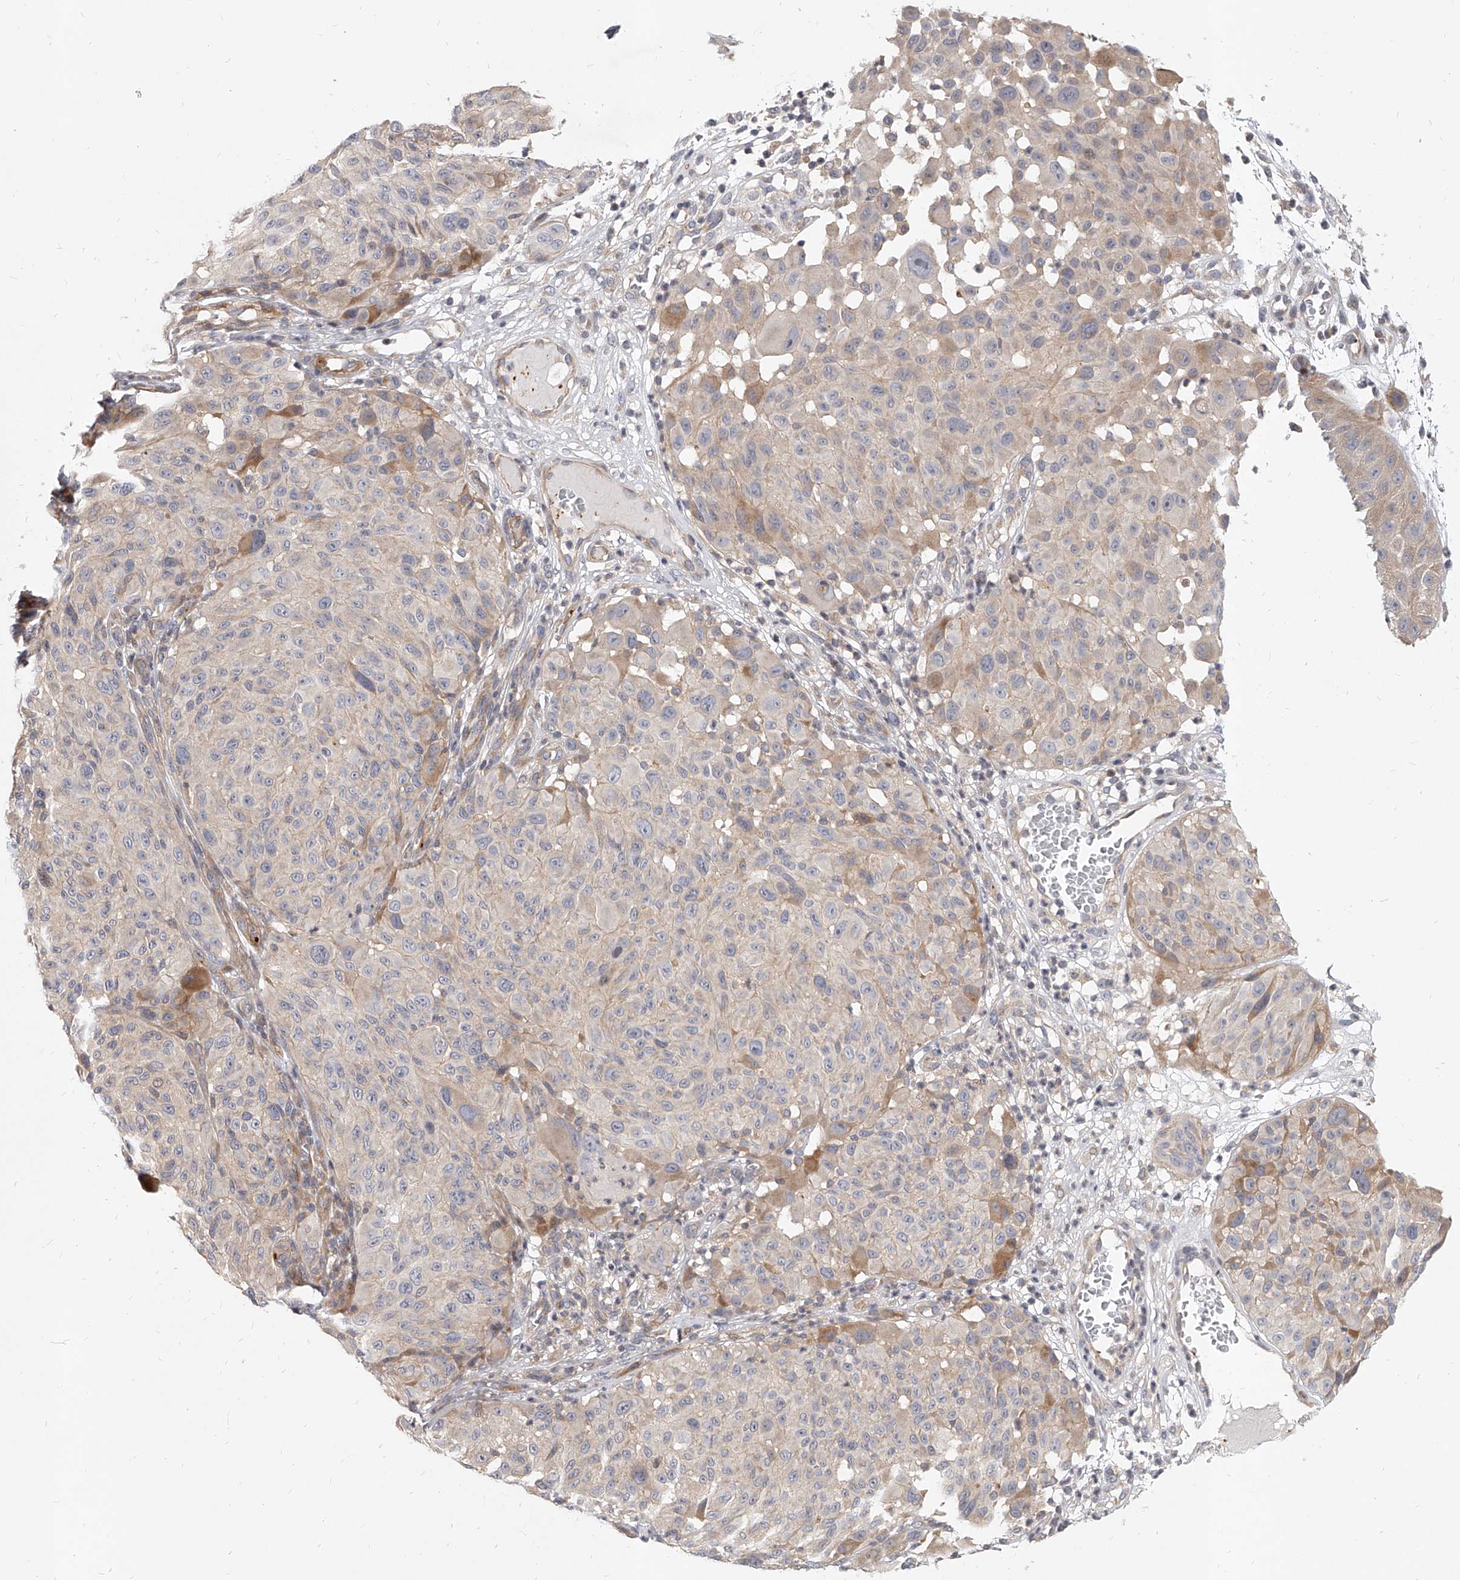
{"staining": {"intensity": "negative", "quantity": "none", "location": "none"}, "tissue": "melanoma", "cell_type": "Tumor cells", "image_type": "cancer", "snomed": [{"axis": "morphology", "description": "Malignant melanoma, NOS"}, {"axis": "topography", "description": "Skin"}], "caption": "IHC of malignant melanoma shows no expression in tumor cells.", "gene": "SLC37A1", "patient": {"sex": "male", "age": 83}}